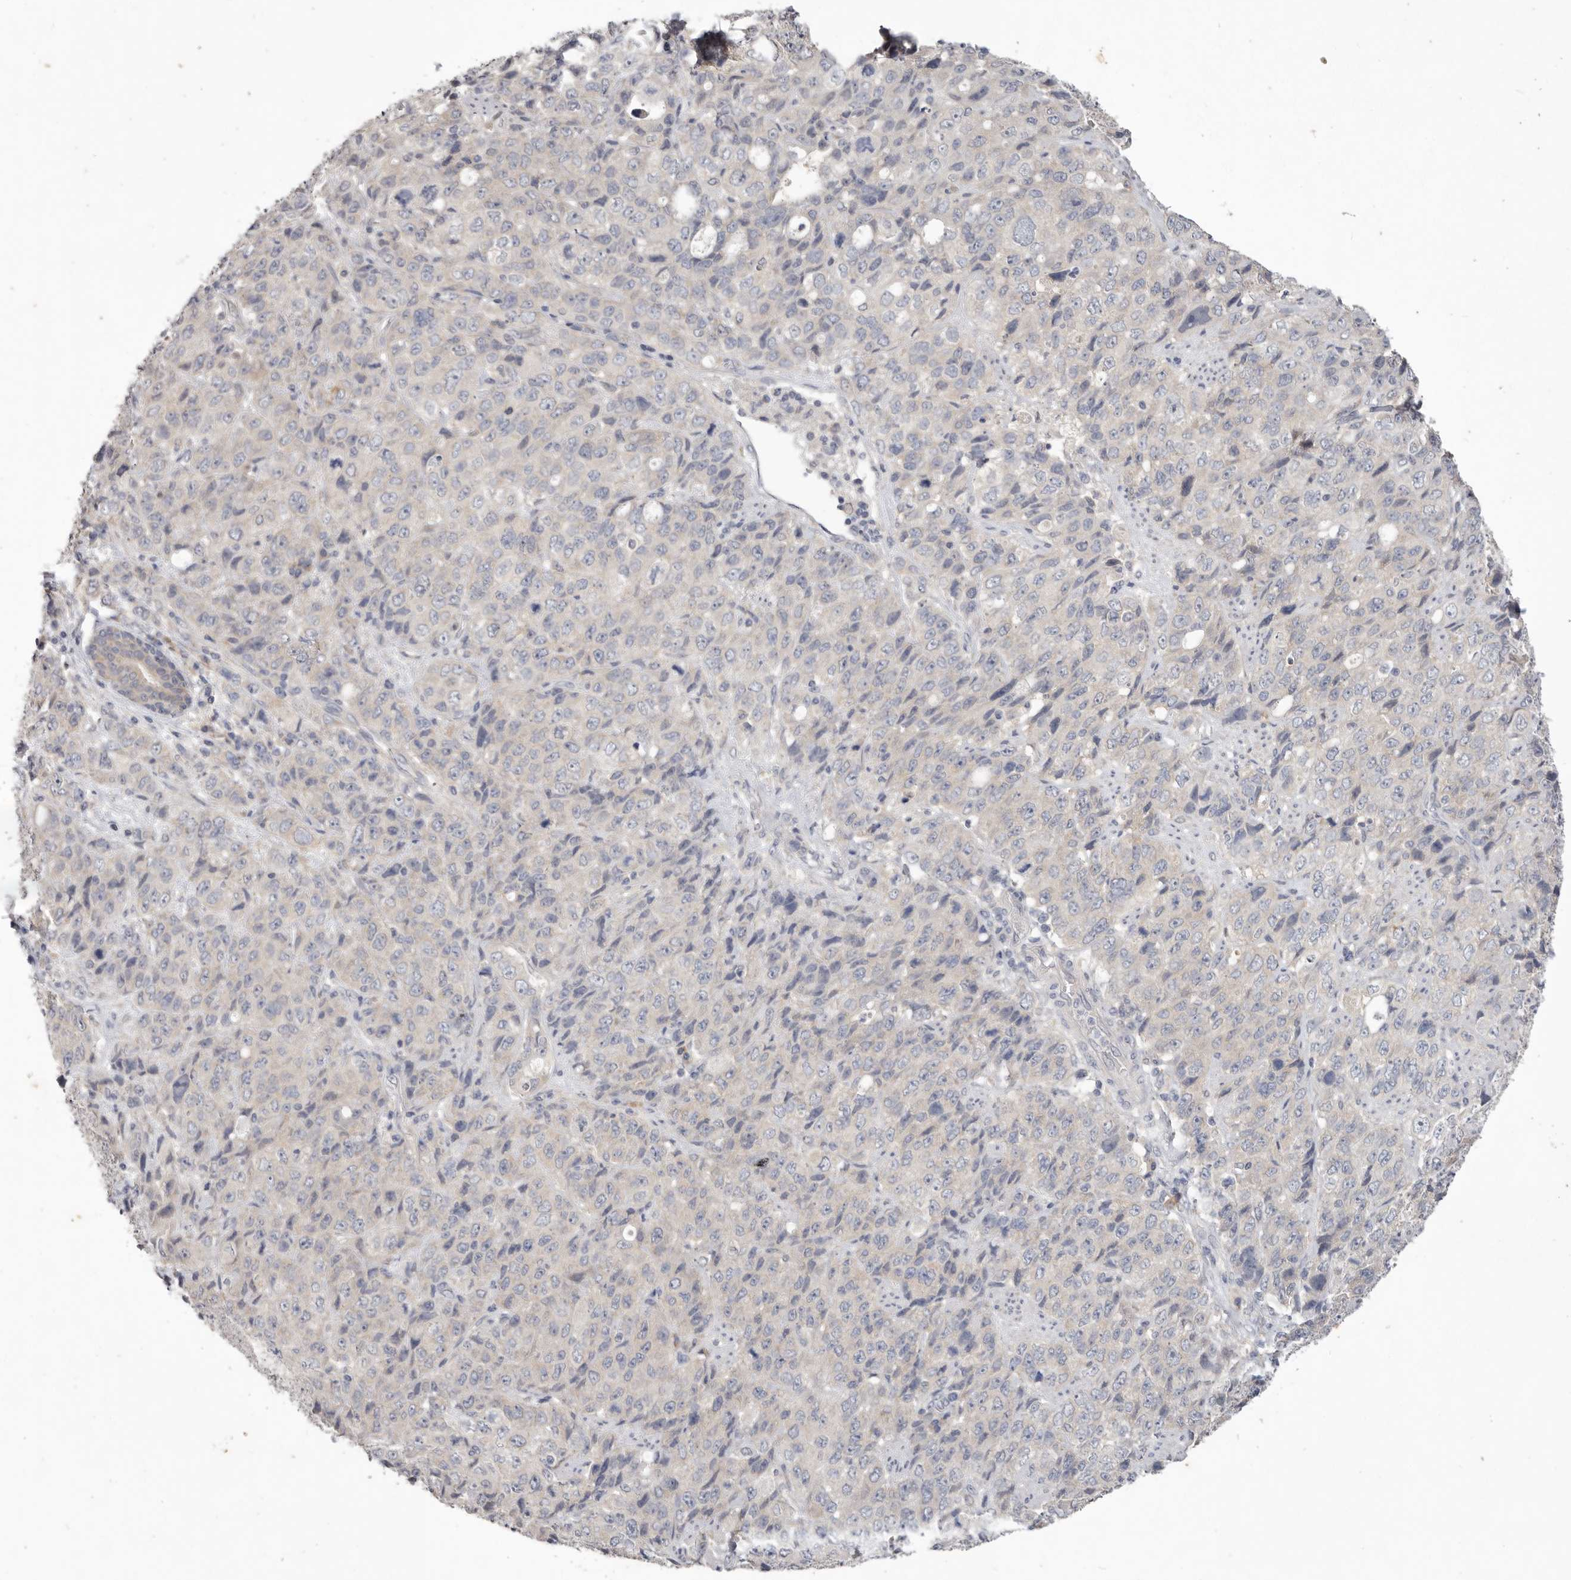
{"staining": {"intensity": "weak", "quantity": "<25%", "location": "cytoplasmic/membranous"}, "tissue": "stomach cancer", "cell_type": "Tumor cells", "image_type": "cancer", "snomed": [{"axis": "morphology", "description": "Adenocarcinoma, NOS"}, {"axis": "topography", "description": "Stomach"}], "caption": "The micrograph demonstrates no staining of tumor cells in stomach cancer (adenocarcinoma).", "gene": "WDR77", "patient": {"sex": "male", "age": 48}}